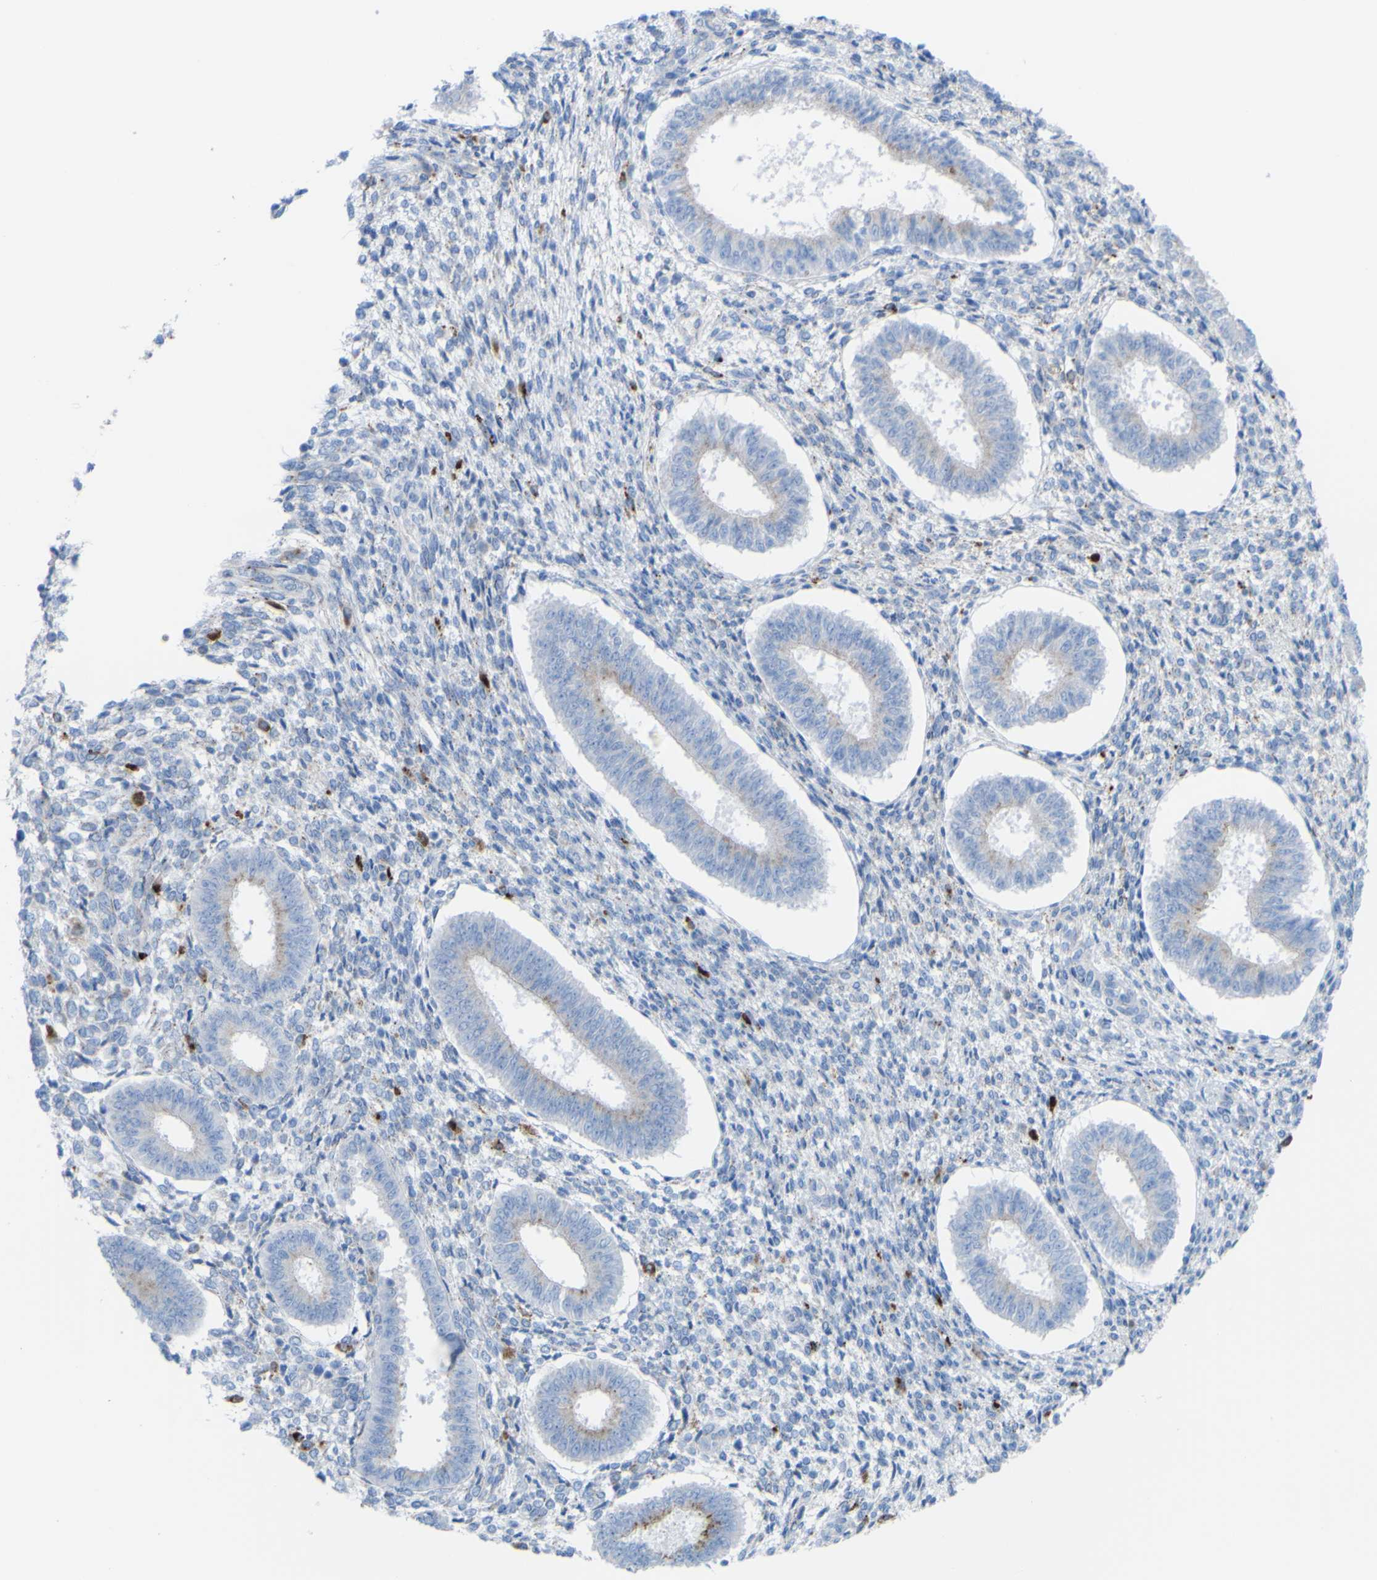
{"staining": {"intensity": "negative", "quantity": "none", "location": "none"}, "tissue": "endometrium", "cell_type": "Cells in endometrial stroma", "image_type": "normal", "snomed": [{"axis": "morphology", "description": "Normal tissue, NOS"}, {"axis": "topography", "description": "Endometrium"}], "caption": "This image is of benign endometrium stained with immunohistochemistry (IHC) to label a protein in brown with the nuclei are counter-stained blue. There is no expression in cells in endometrial stroma.", "gene": "PLD3", "patient": {"sex": "female", "age": 35}}